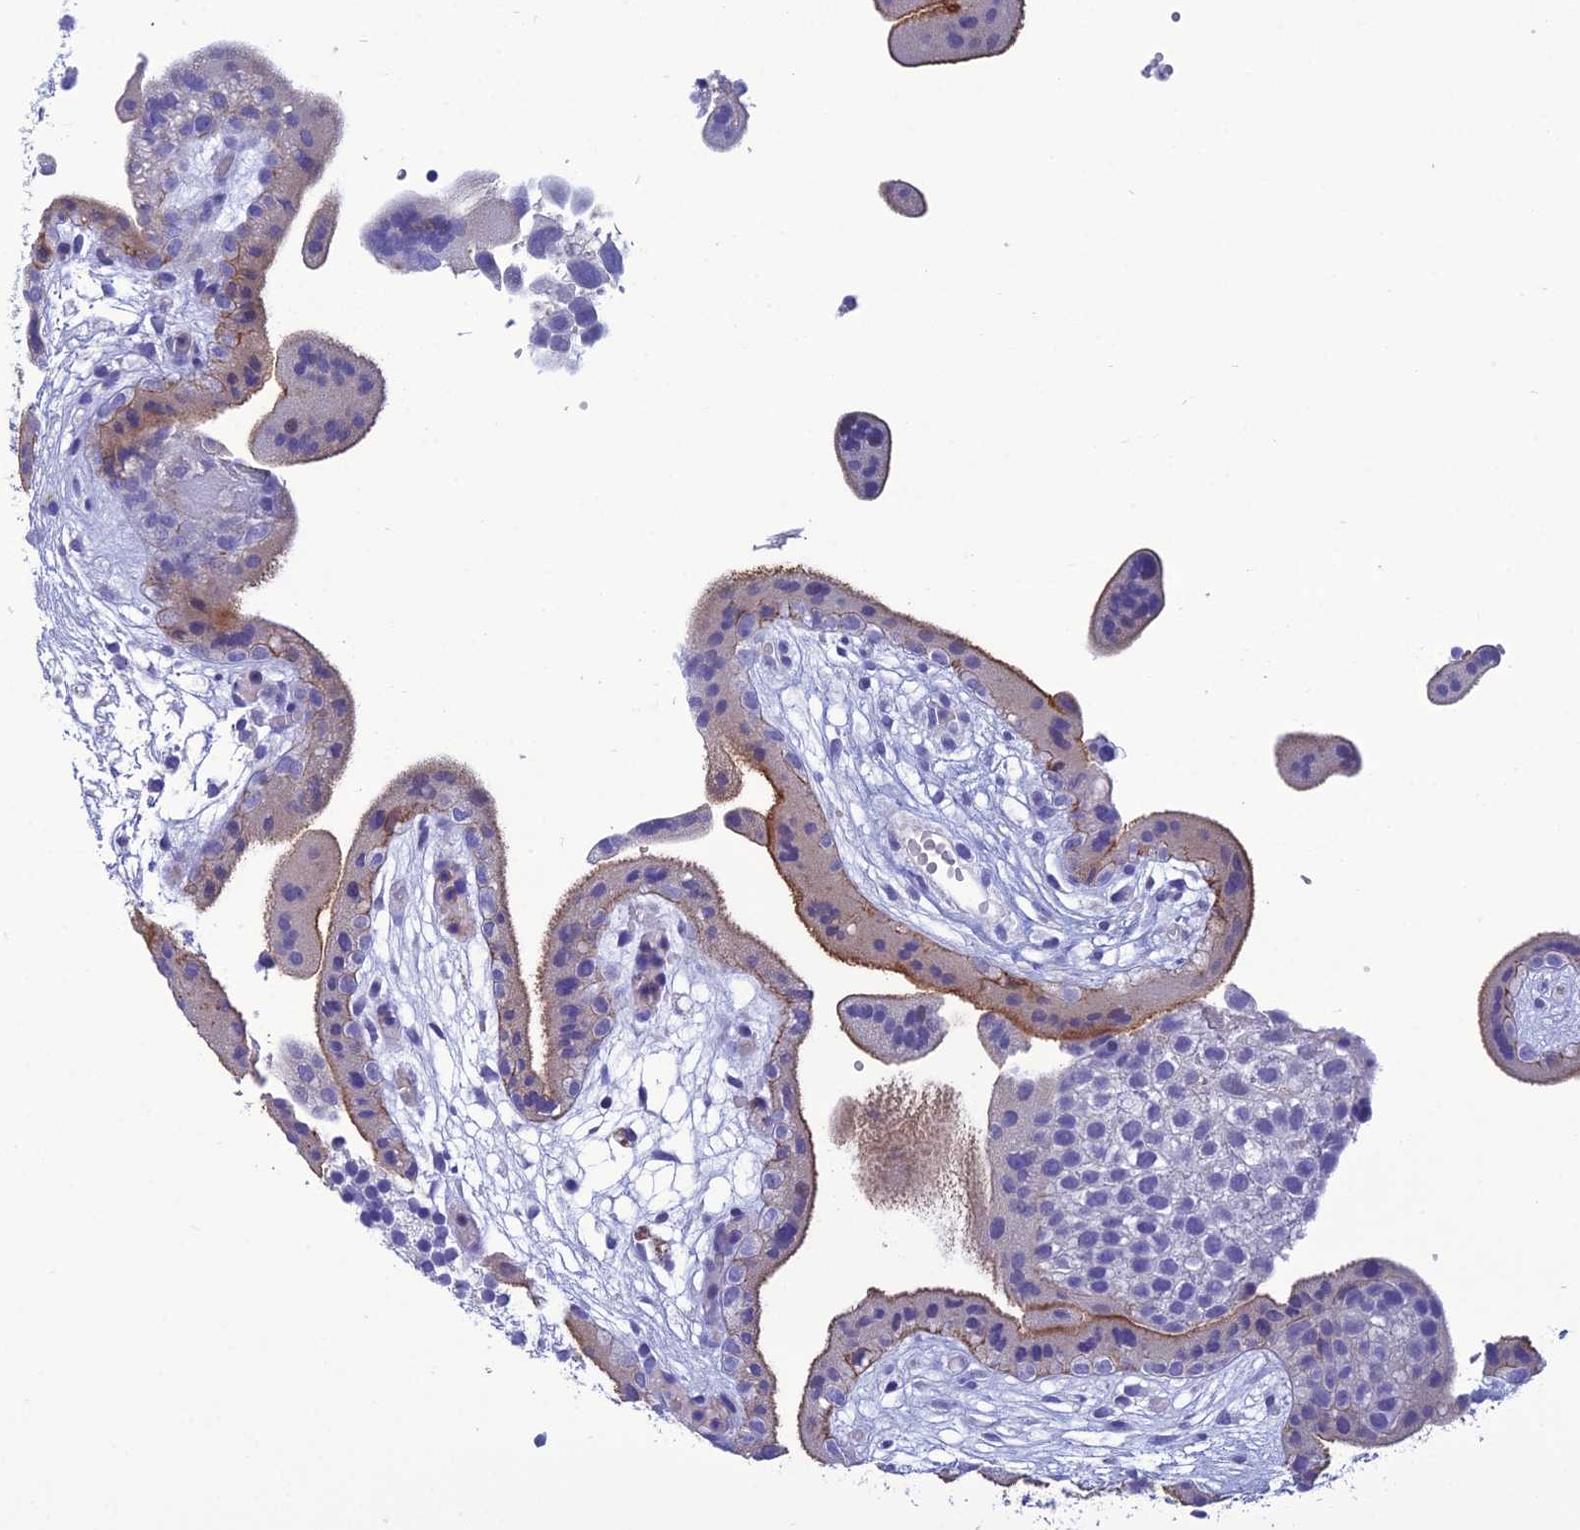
{"staining": {"intensity": "negative", "quantity": "none", "location": "none"}, "tissue": "placenta", "cell_type": "Decidual cells", "image_type": "normal", "snomed": [{"axis": "morphology", "description": "Normal tissue, NOS"}, {"axis": "topography", "description": "Placenta"}], "caption": "Immunohistochemistry (IHC) image of unremarkable placenta stained for a protein (brown), which shows no positivity in decidual cells.", "gene": "CRB2", "patient": {"sex": "female", "age": 18}}